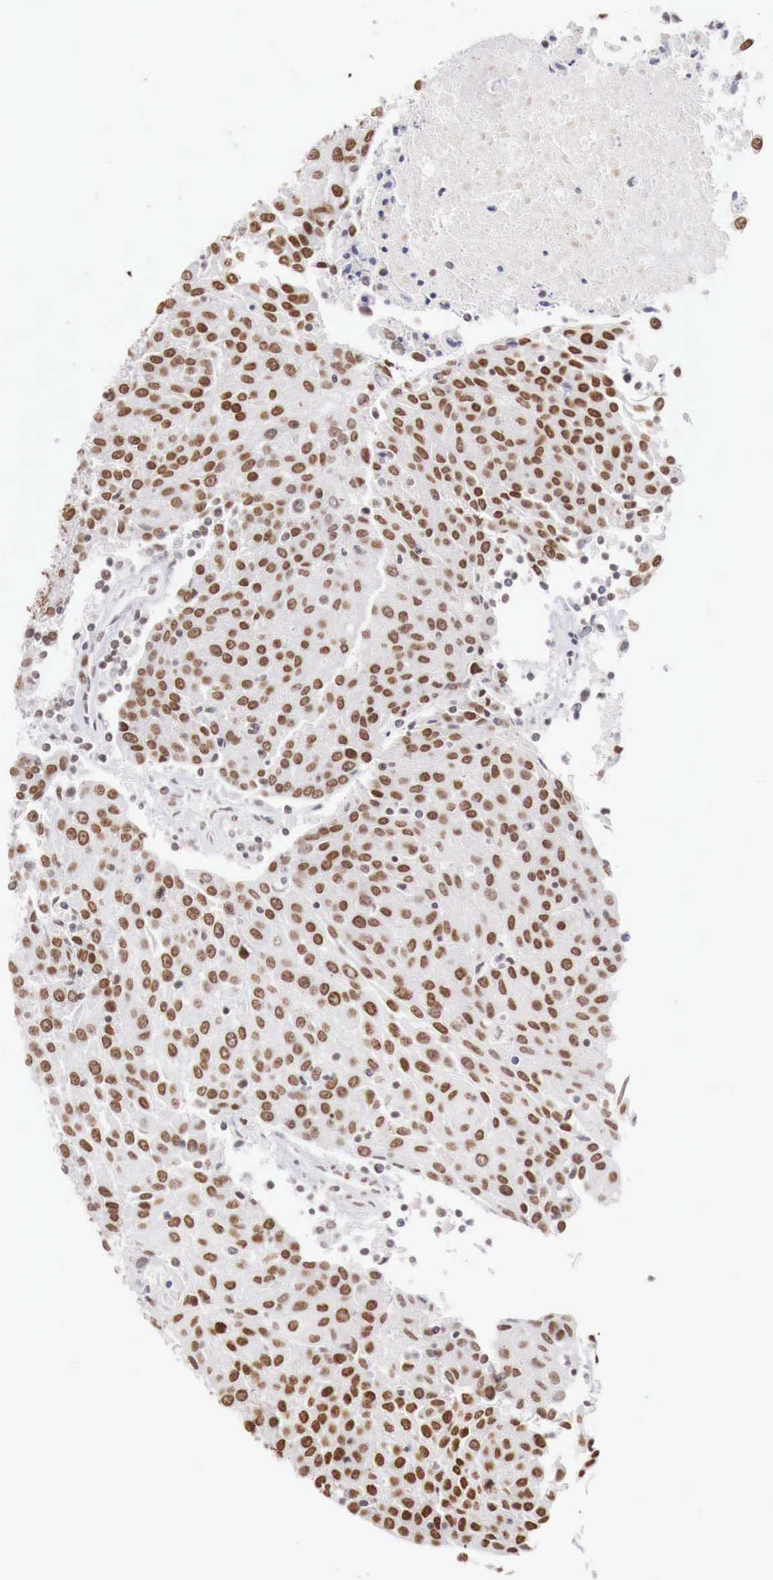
{"staining": {"intensity": "moderate", "quantity": "25%-75%", "location": "nuclear"}, "tissue": "urothelial cancer", "cell_type": "Tumor cells", "image_type": "cancer", "snomed": [{"axis": "morphology", "description": "Urothelial carcinoma, High grade"}, {"axis": "topography", "description": "Urinary bladder"}], "caption": "A photomicrograph of urothelial cancer stained for a protein reveals moderate nuclear brown staining in tumor cells. The staining was performed using DAB (3,3'-diaminobenzidine), with brown indicating positive protein expression. Nuclei are stained blue with hematoxylin.", "gene": "PHF14", "patient": {"sex": "female", "age": 85}}